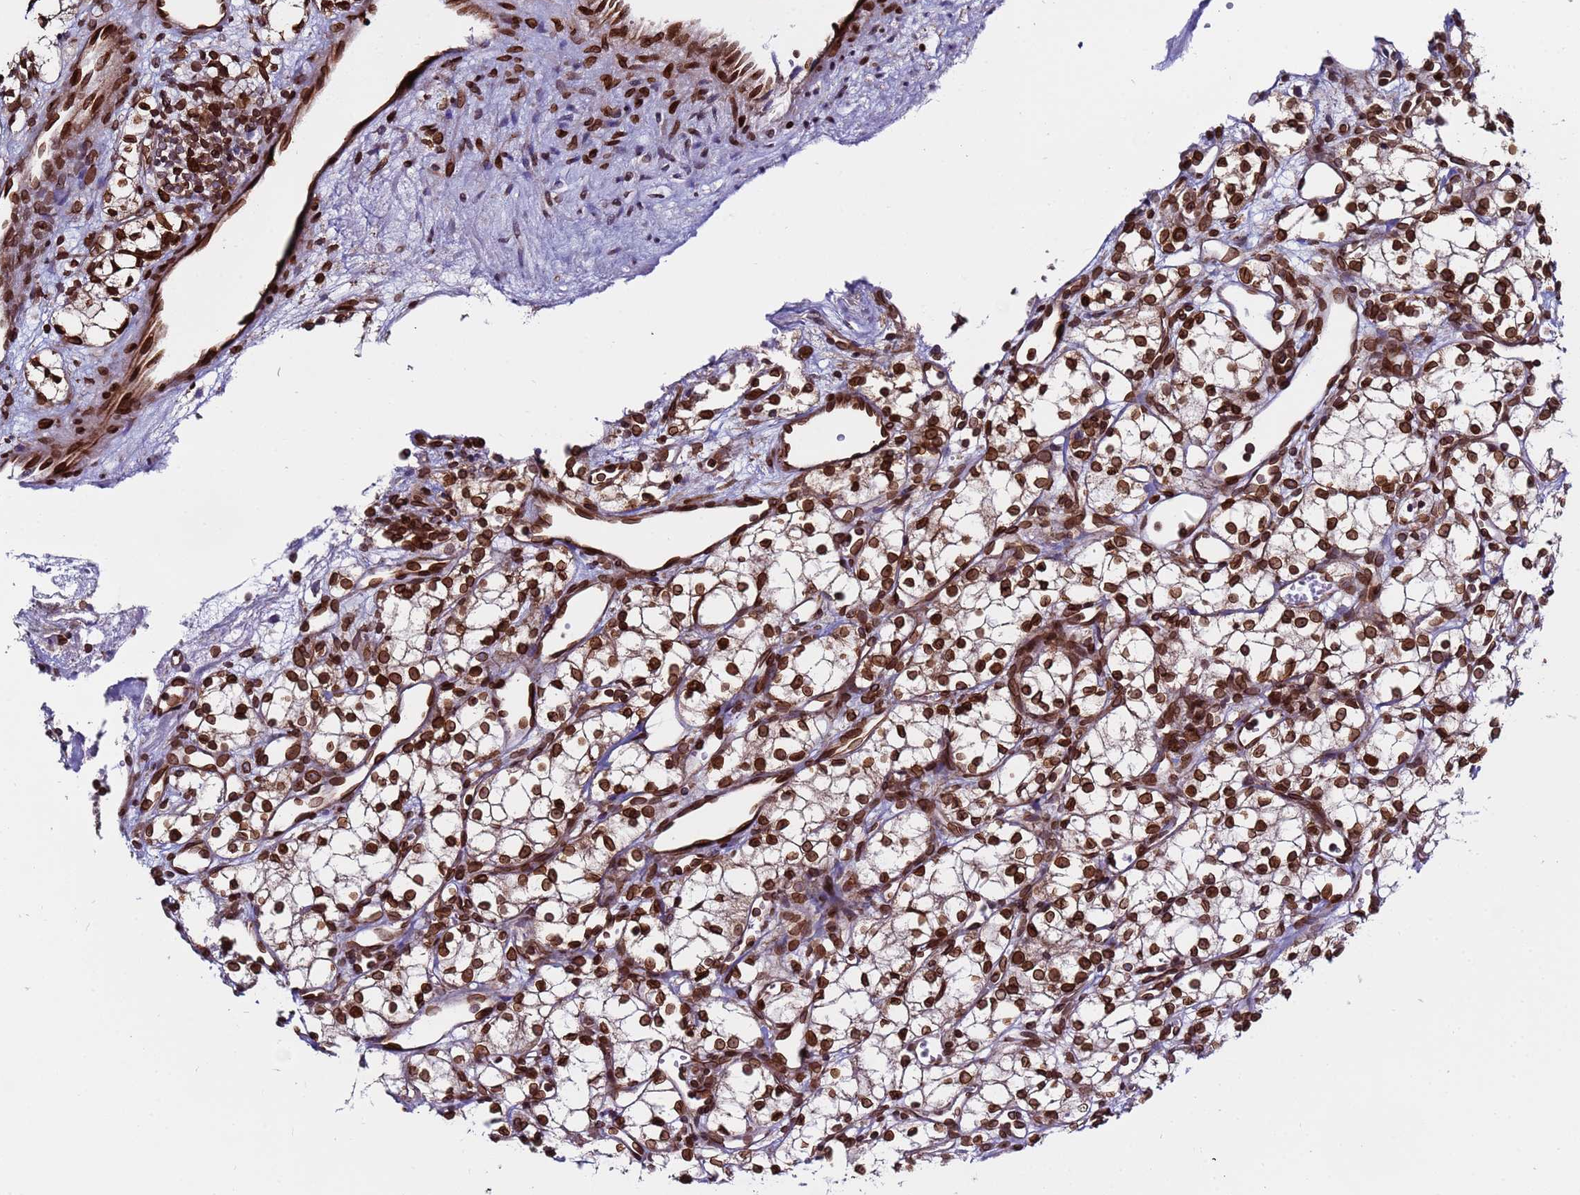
{"staining": {"intensity": "strong", "quantity": ">75%", "location": "nuclear"}, "tissue": "renal cancer", "cell_type": "Tumor cells", "image_type": "cancer", "snomed": [{"axis": "morphology", "description": "Adenocarcinoma, NOS"}, {"axis": "topography", "description": "Kidney"}], "caption": "Human renal cancer stained for a protein (brown) shows strong nuclear positive positivity in approximately >75% of tumor cells.", "gene": "TOR1AIP1", "patient": {"sex": "male", "age": 59}}